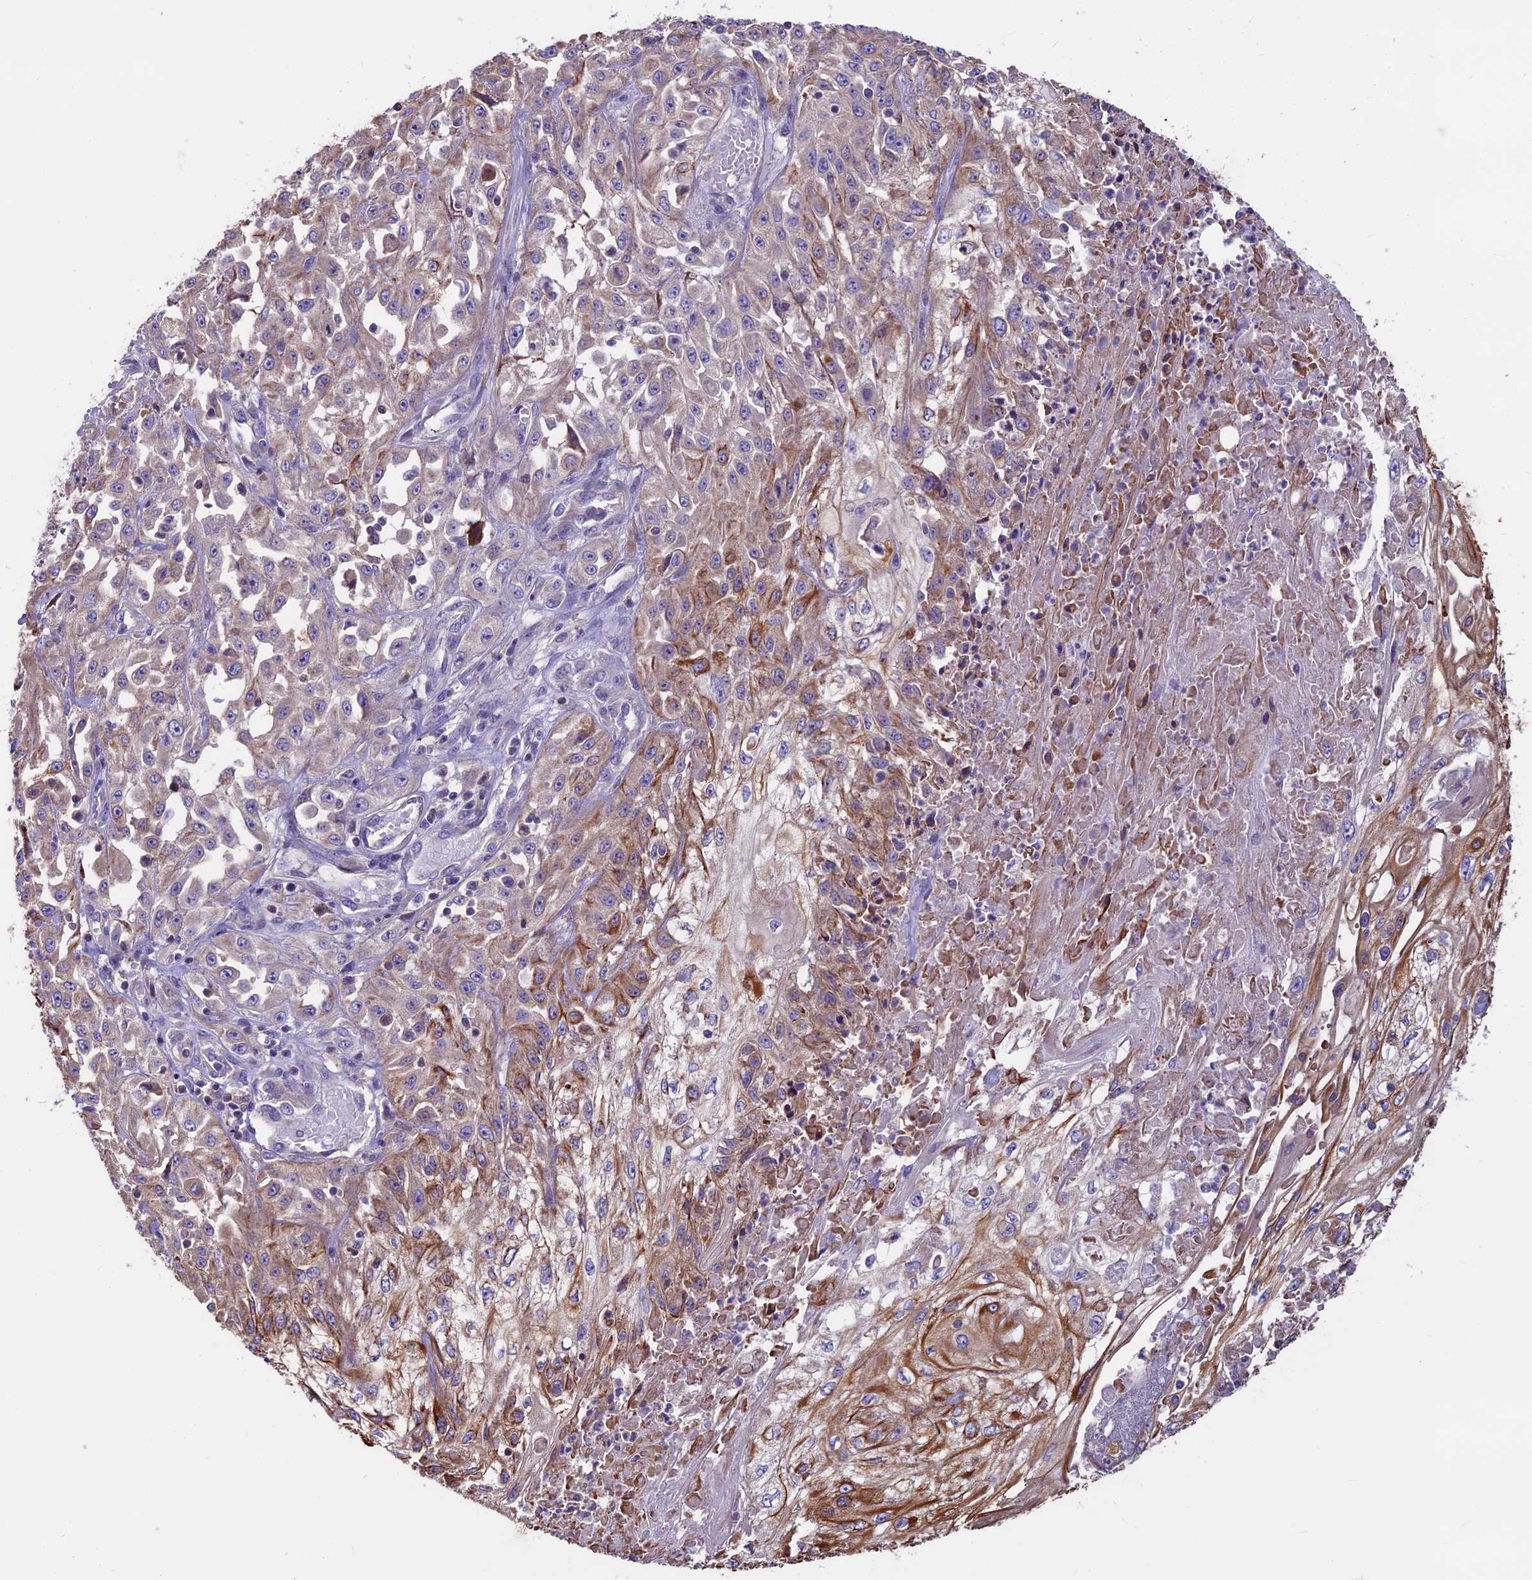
{"staining": {"intensity": "strong", "quantity": "25%-75%", "location": "cytoplasmic/membranous"}, "tissue": "skin cancer", "cell_type": "Tumor cells", "image_type": "cancer", "snomed": [{"axis": "morphology", "description": "Squamous cell carcinoma, NOS"}, {"axis": "morphology", "description": "Squamous cell carcinoma, metastatic, NOS"}, {"axis": "topography", "description": "Skin"}, {"axis": "topography", "description": "Lymph node"}], "caption": "This image reveals IHC staining of human squamous cell carcinoma (skin), with high strong cytoplasmic/membranous staining in approximately 25%-75% of tumor cells.", "gene": "CDAN1", "patient": {"sex": "male", "age": 75}}